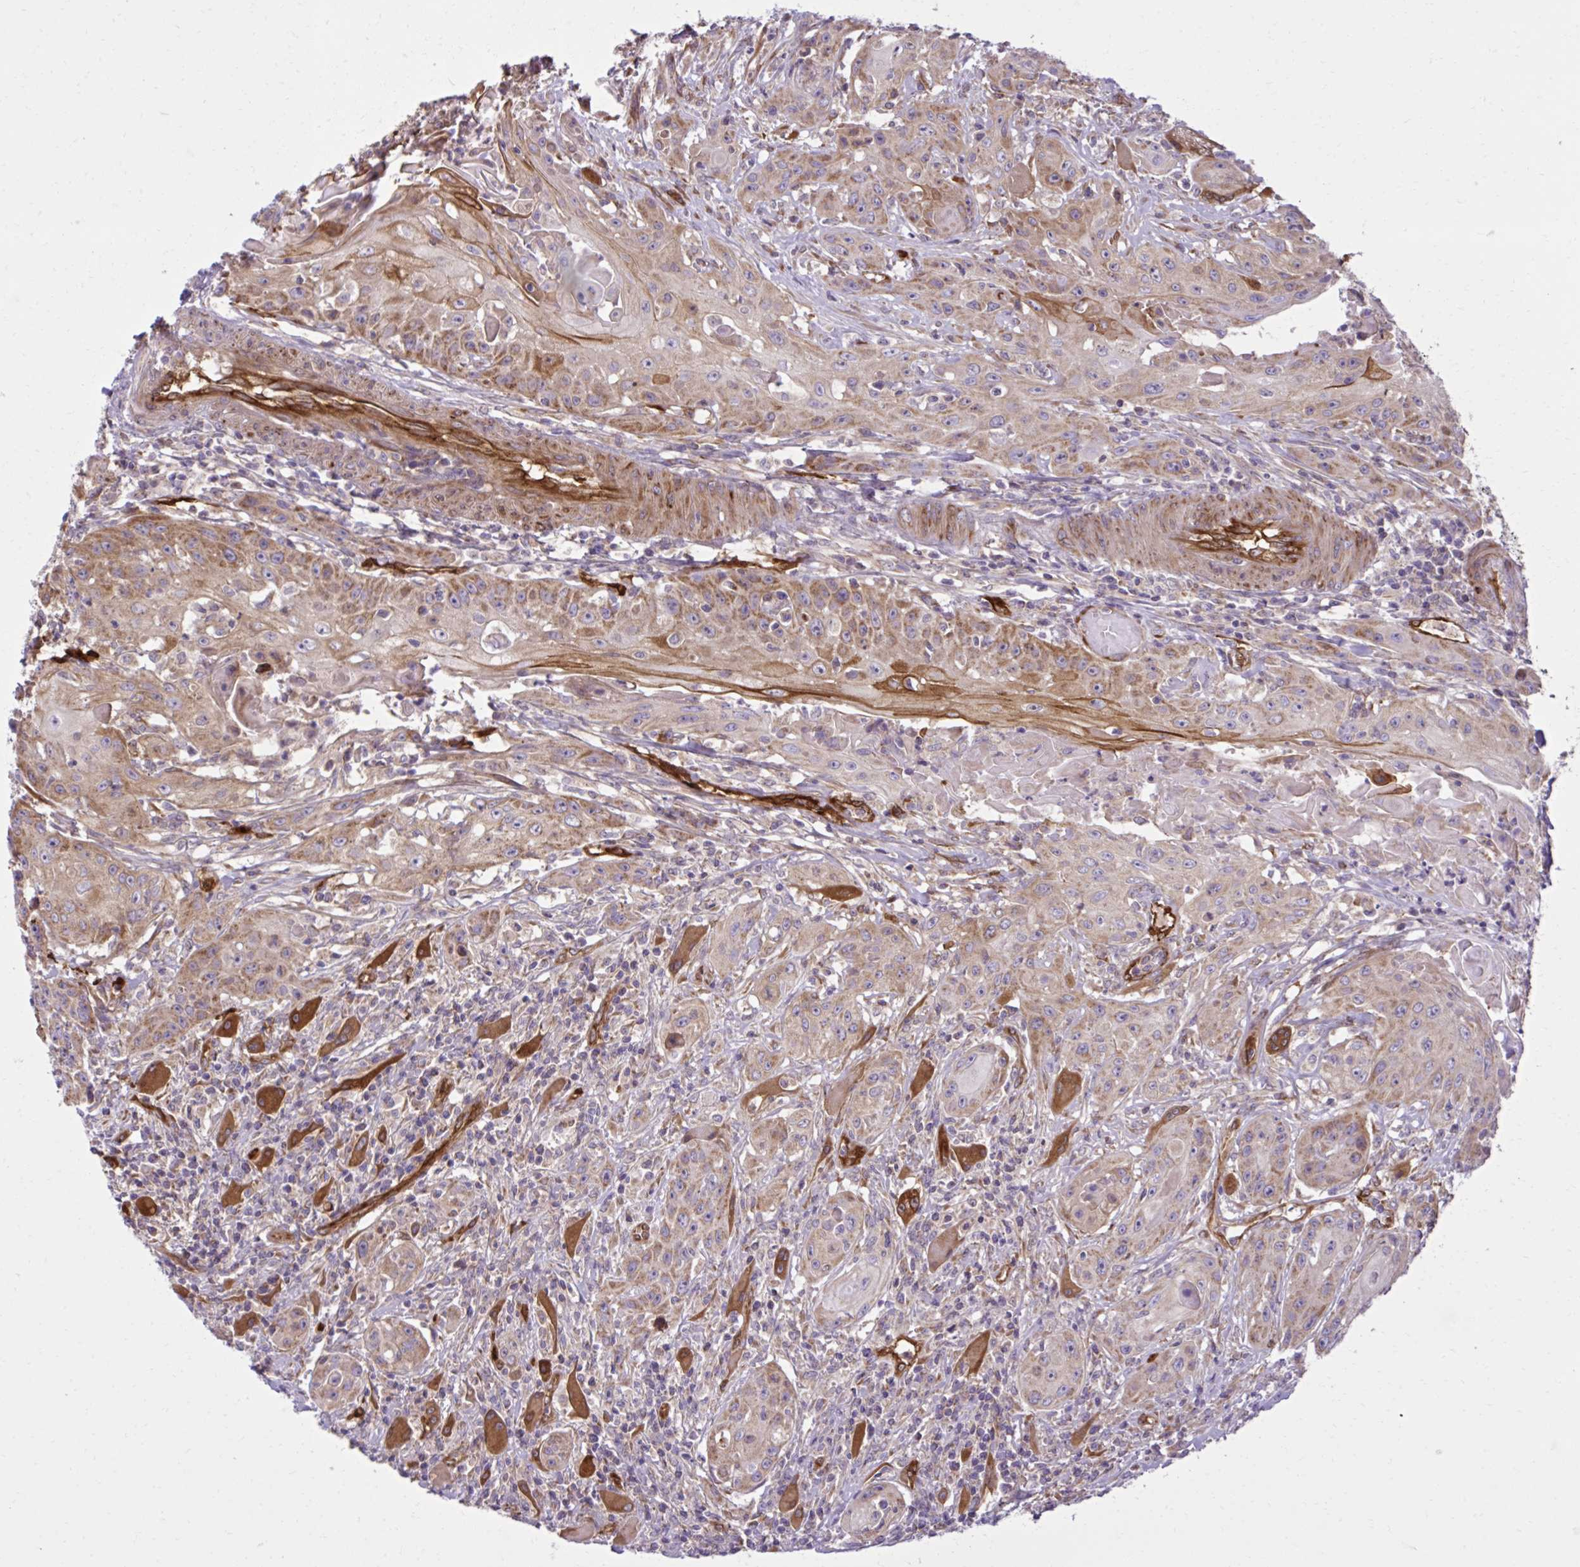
{"staining": {"intensity": "moderate", "quantity": ">75%", "location": "cytoplasmic/membranous"}, "tissue": "head and neck cancer", "cell_type": "Tumor cells", "image_type": "cancer", "snomed": [{"axis": "morphology", "description": "Squamous cell carcinoma, NOS"}, {"axis": "topography", "description": "Oral tissue"}, {"axis": "topography", "description": "Head-Neck"}, {"axis": "topography", "description": "Neck, NOS"}], "caption": "This is a histology image of immunohistochemistry staining of head and neck squamous cell carcinoma, which shows moderate expression in the cytoplasmic/membranous of tumor cells.", "gene": "LIMS1", "patient": {"sex": "female", "age": 55}}